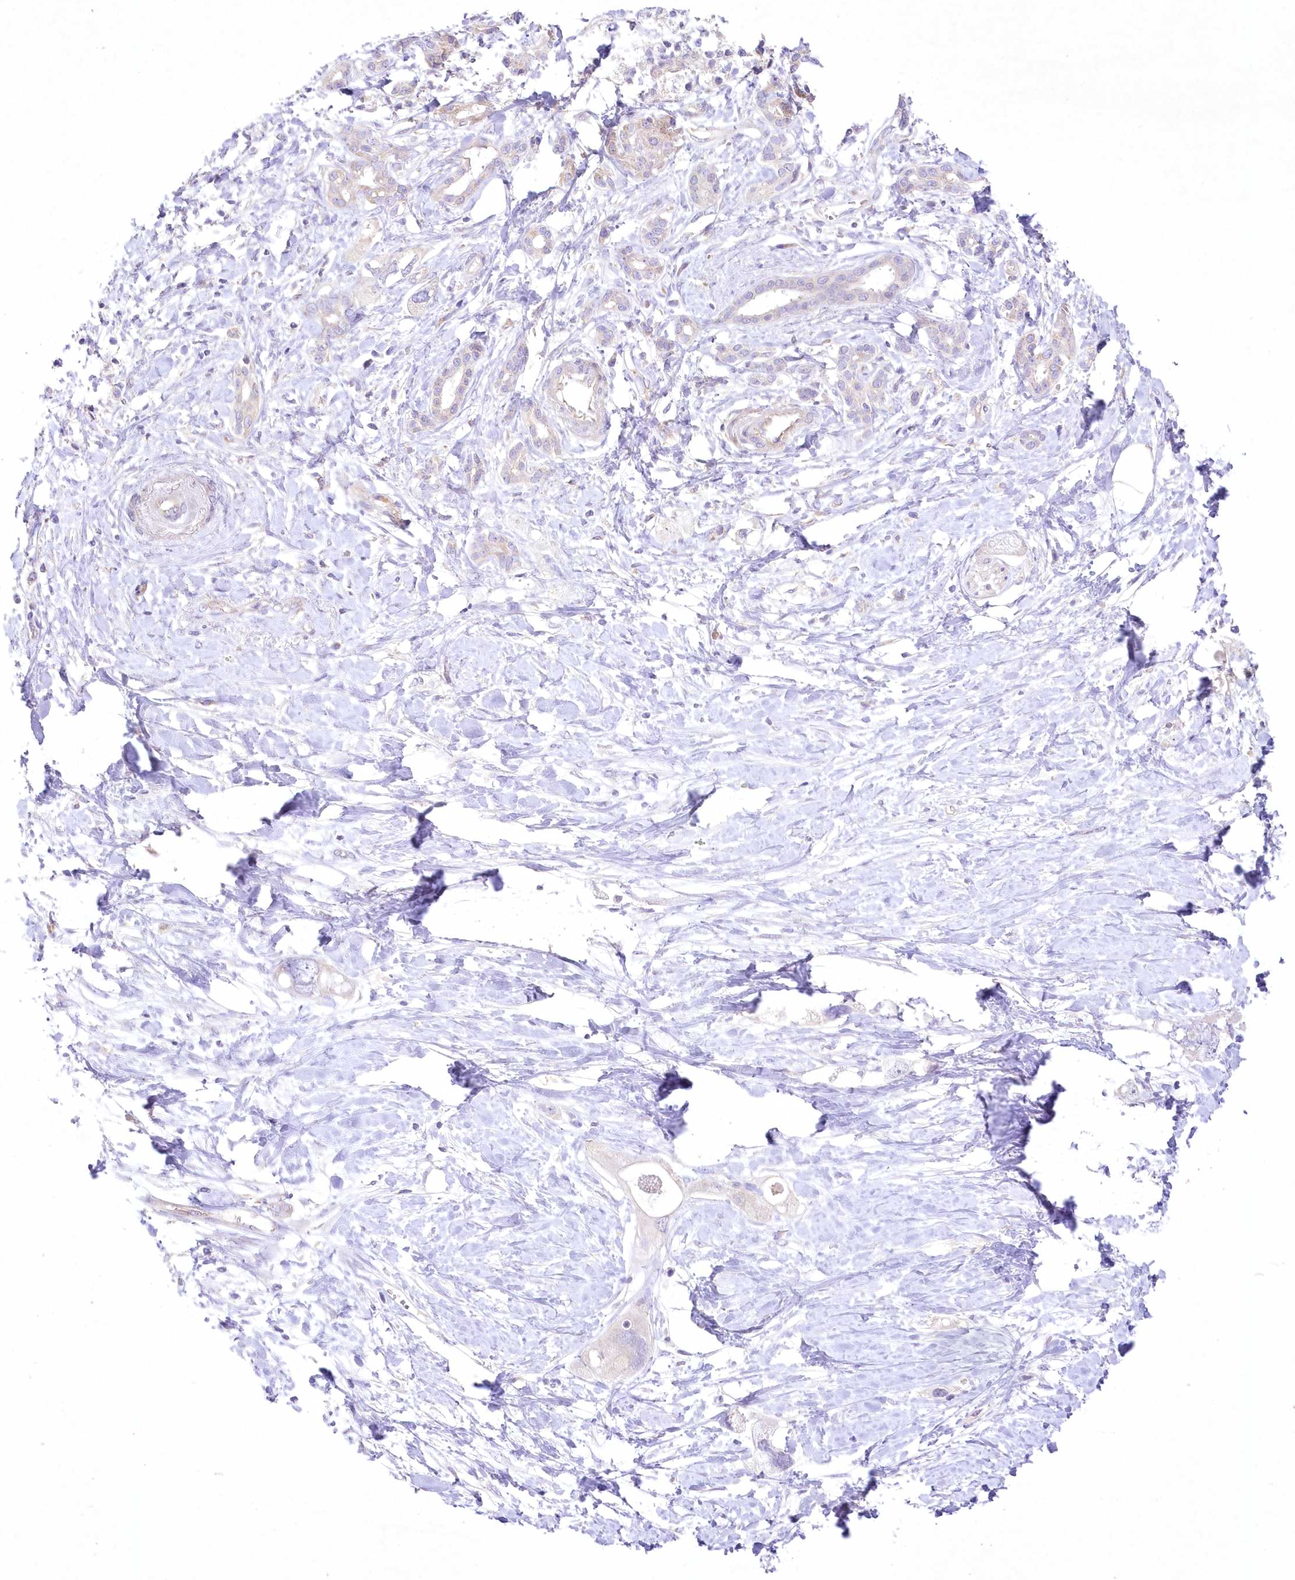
{"staining": {"intensity": "negative", "quantity": "none", "location": "none"}, "tissue": "pancreatic cancer", "cell_type": "Tumor cells", "image_type": "cancer", "snomed": [{"axis": "morphology", "description": "Adenocarcinoma, NOS"}, {"axis": "topography", "description": "Pancreas"}], "caption": "High power microscopy image of an immunohistochemistry (IHC) micrograph of pancreatic adenocarcinoma, revealing no significant staining in tumor cells. The staining was performed using DAB (3,3'-diaminobenzidine) to visualize the protein expression in brown, while the nuclei were stained in blue with hematoxylin (Magnification: 20x).", "gene": "ITSN2", "patient": {"sex": "female", "age": 56}}